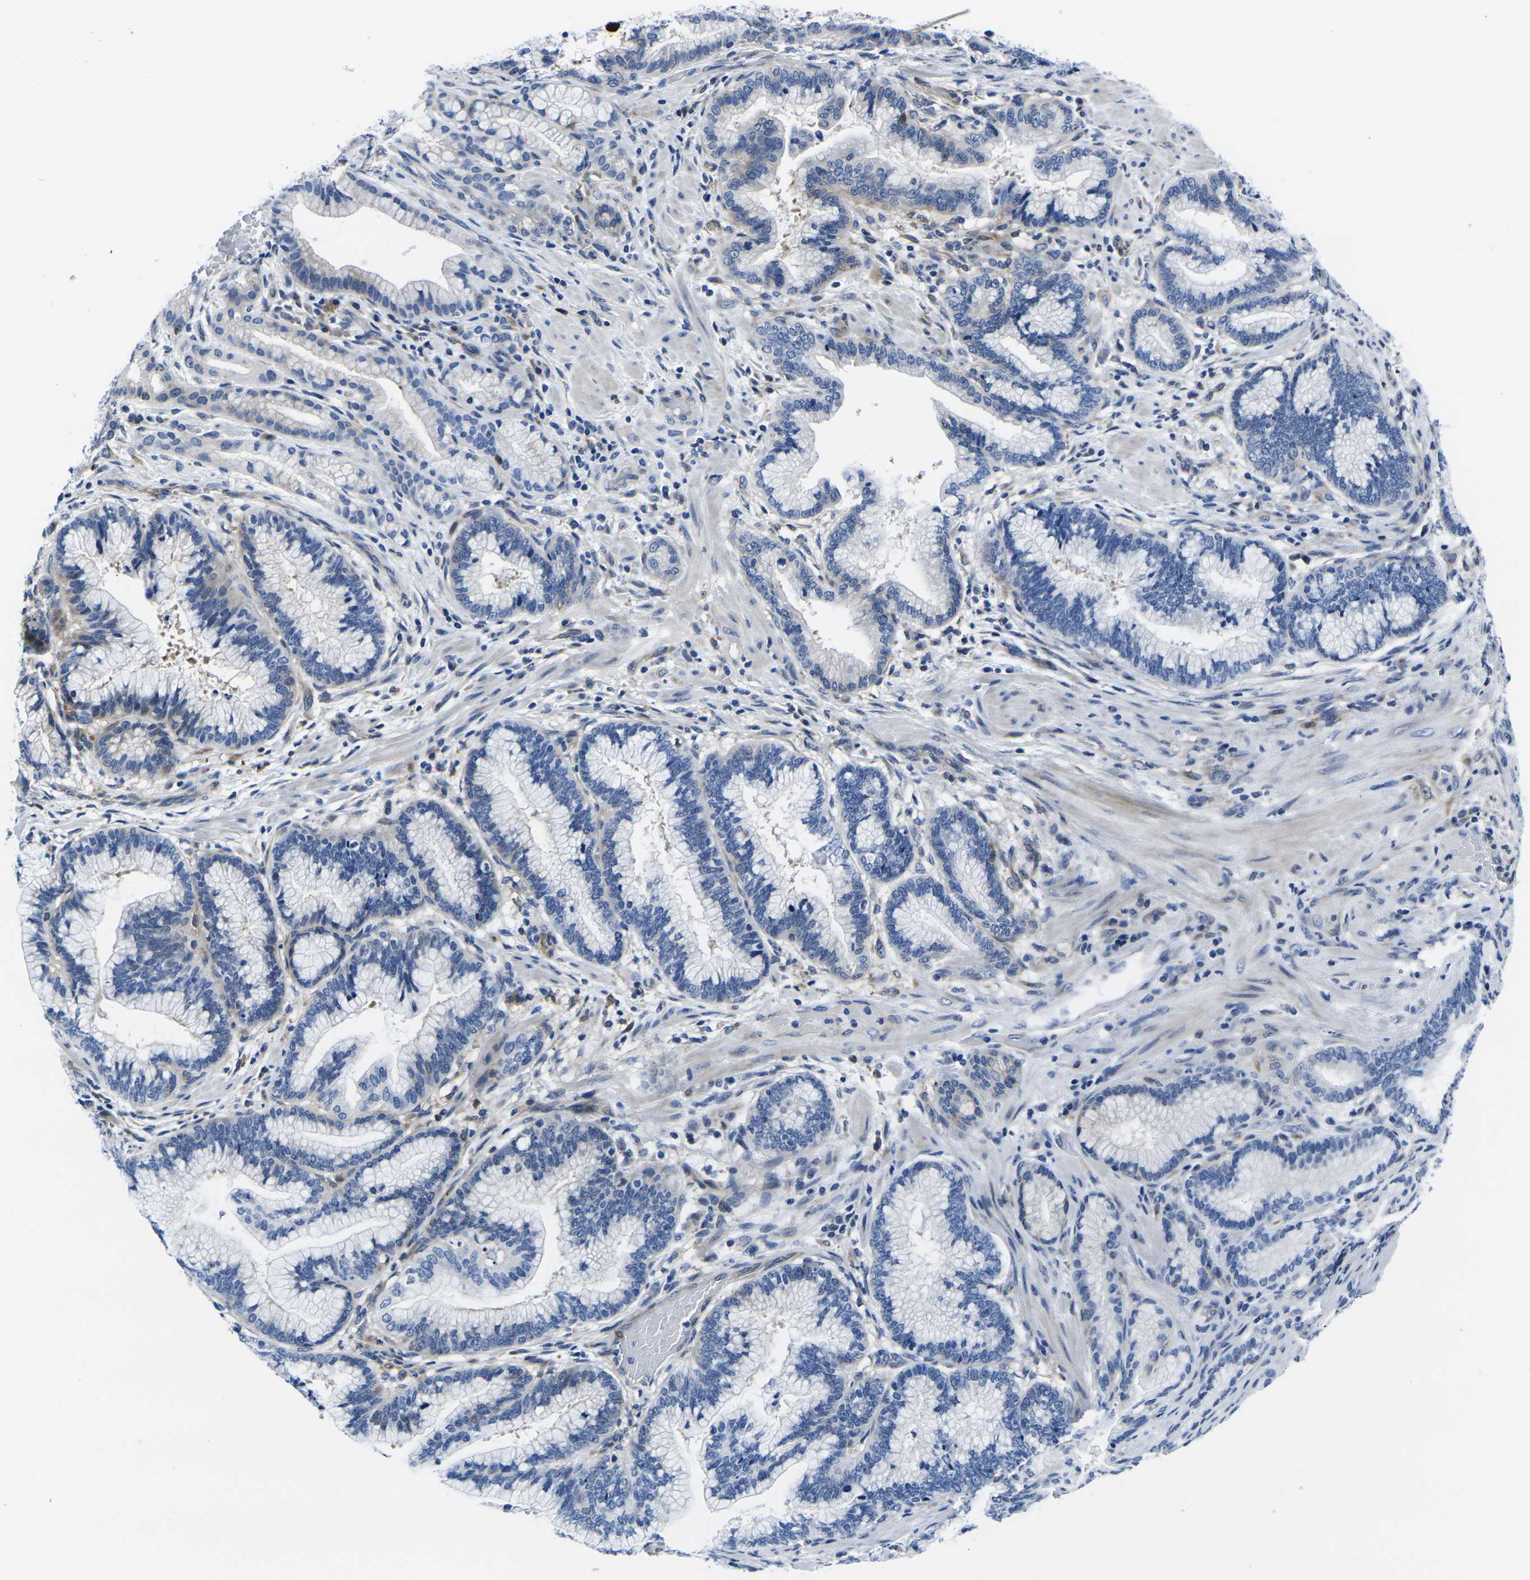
{"staining": {"intensity": "negative", "quantity": "none", "location": "none"}, "tissue": "pancreatic cancer", "cell_type": "Tumor cells", "image_type": "cancer", "snomed": [{"axis": "morphology", "description": "Adenocarcinoma, NOS"}, {"axis": "topography", "description": "Pancreas"}], "caption": "The immunohistochemistry (IHC) image has no significant staining in tumor cells of pancreatic cancer (adenocarcinoma) tissue. Brightfield microscopy of immunohistochemistry (IHC) stained with DAB (brown) and hematoxylin (blue), captured at high magnification.", "gene": "EIF4A1", "patient": {"sex": "female", "age": 64}}